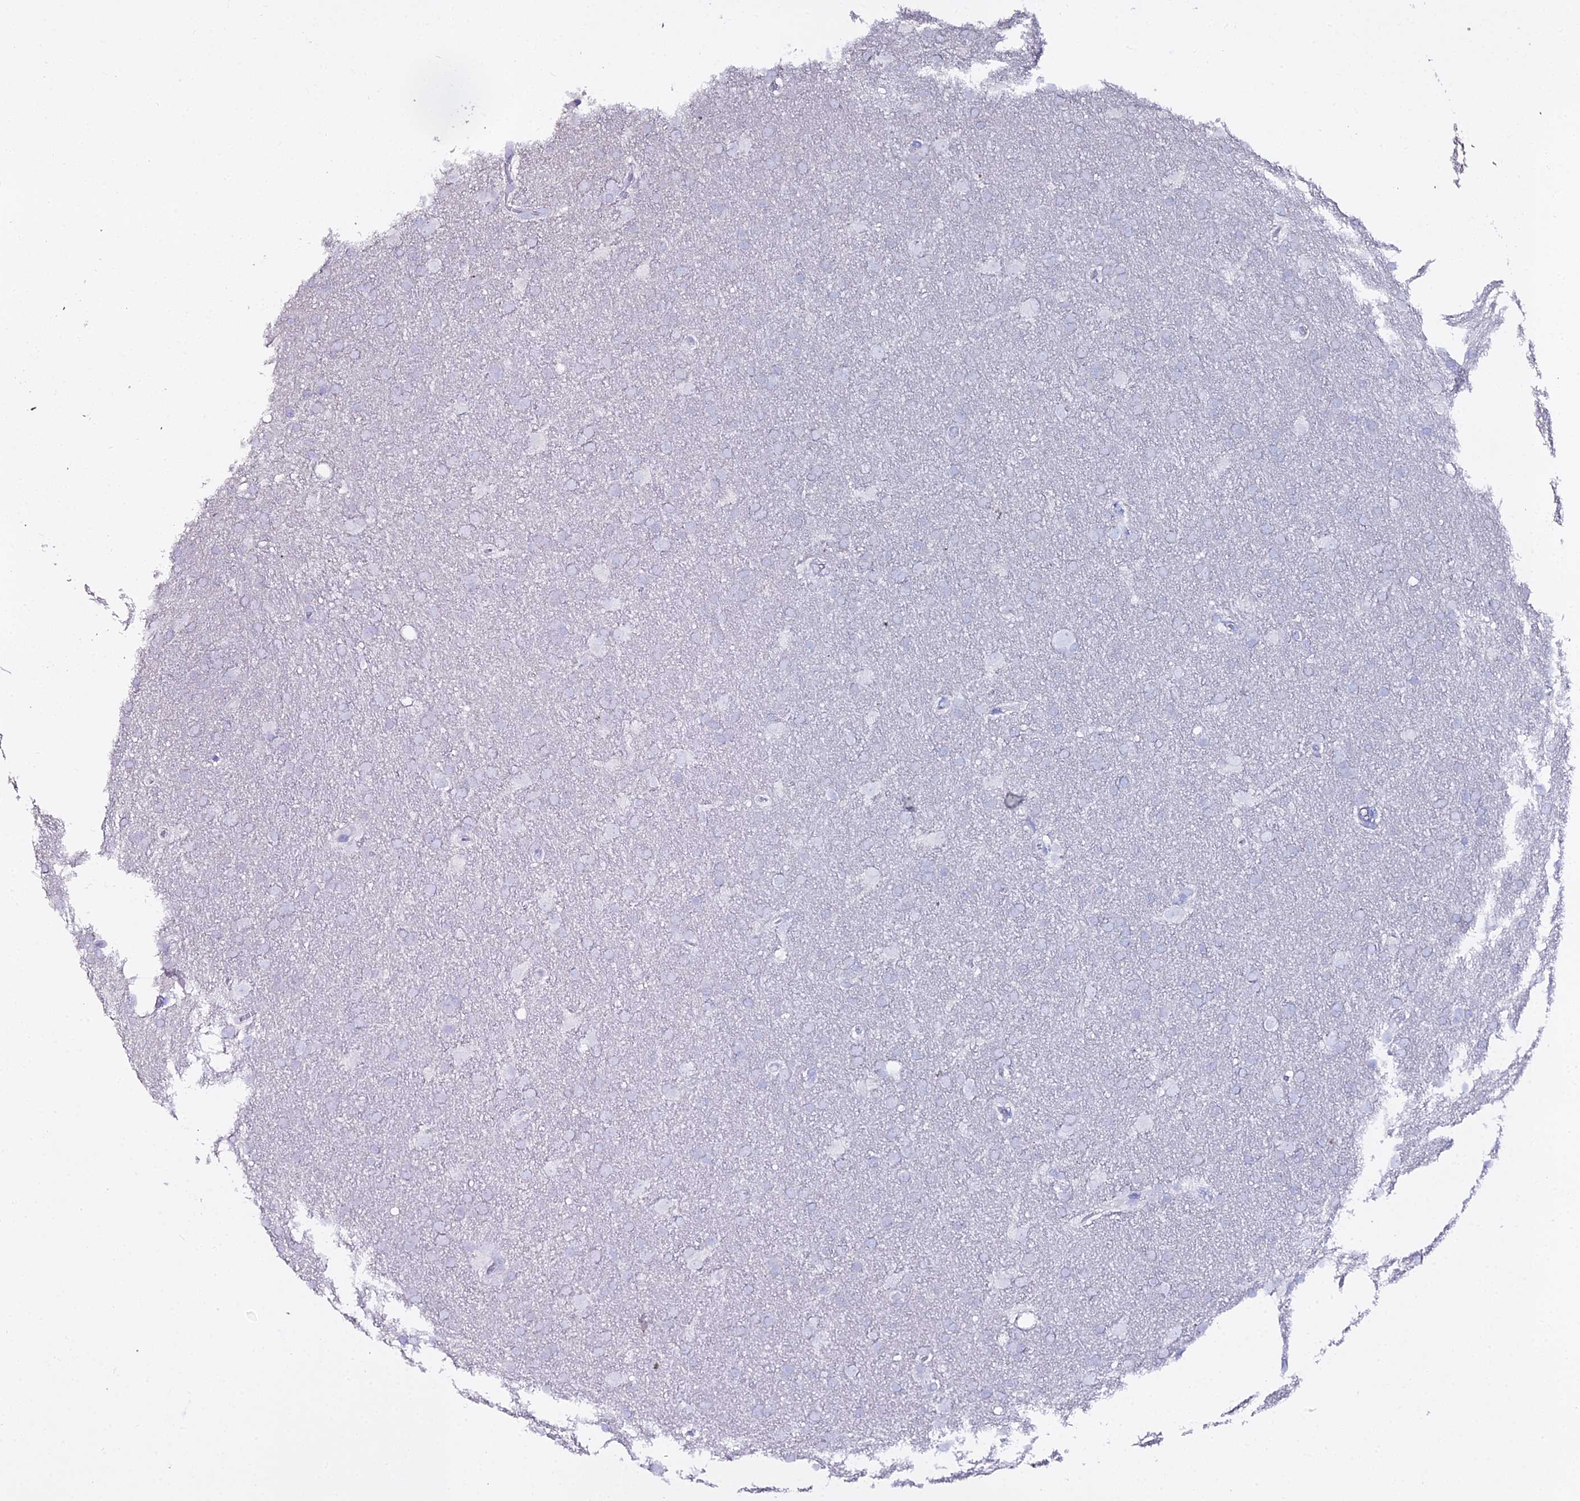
{"staining": {"intensity": "negative", "quantity": "none", "location": "none"}, "tissue": "glioma", "cell_type": "Tumor cells", "image_type": "cancer", "snomed": [{"axis": "morphology", "description": "Glioma, malignant, Low grade"}, {"axis": "topography", "description": "Brain"}], "caption": "DAB immunohistochemical staining of malignant glioma (low-grade) reveals no significant staining in tumor cells.", "gene": "GLYAT", "patient": {"sex": "female", "age": 32}}